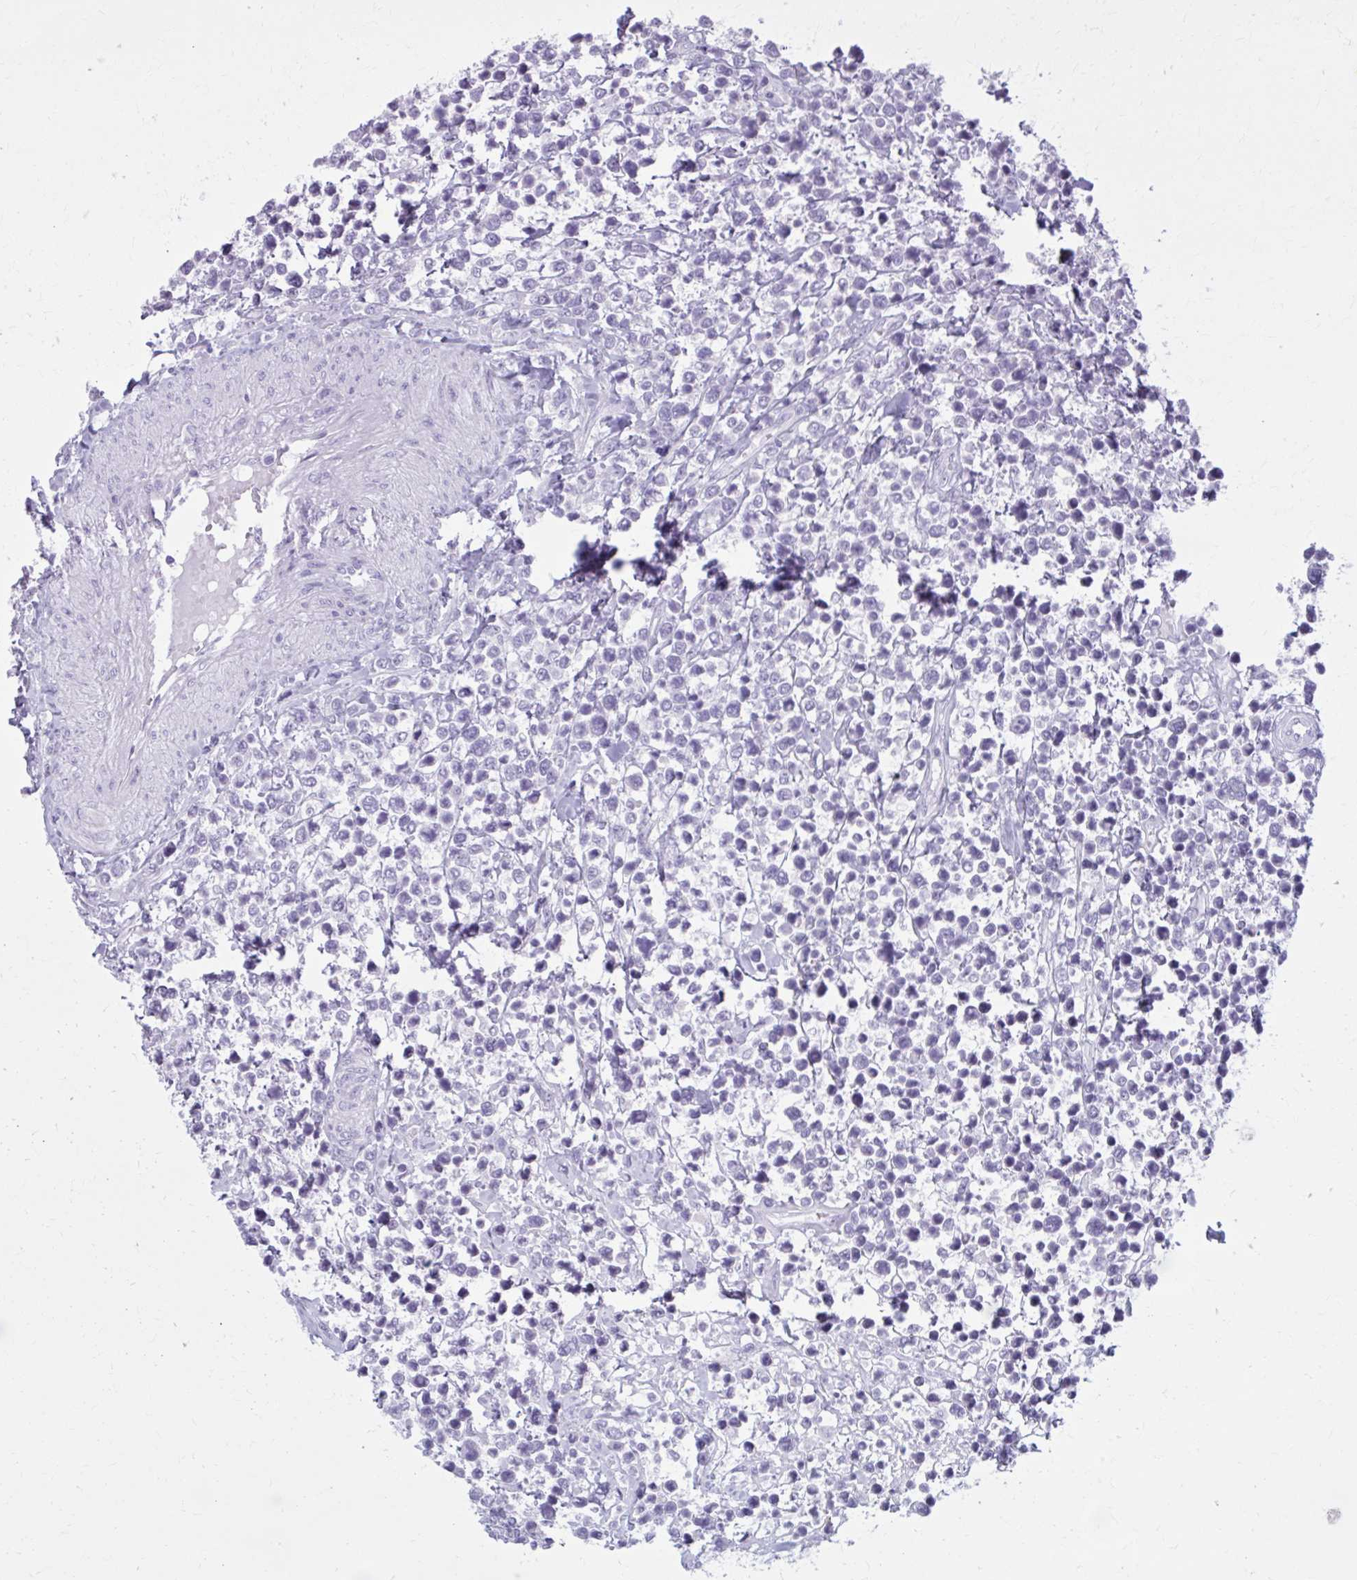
{"staining": {"intensity": "negative", "quantity": "none", "location": "none"}, "tissue": "lymphoma", "cell_type": "Tumor cells", "image_type": "cancer", "snomed": [{"axis": "morphology", "description": "Malignant lymphoma, non-Hodgkin's type, High grade"}, {"axis": "topography", "description": "Soft tissue"}], "caption": "Lymphoma was stained to show a protein in brown. There is no significant positivity in tumor cells.", "gene": "OR4B1", "patient": {"sex": "female", "age": 56}}